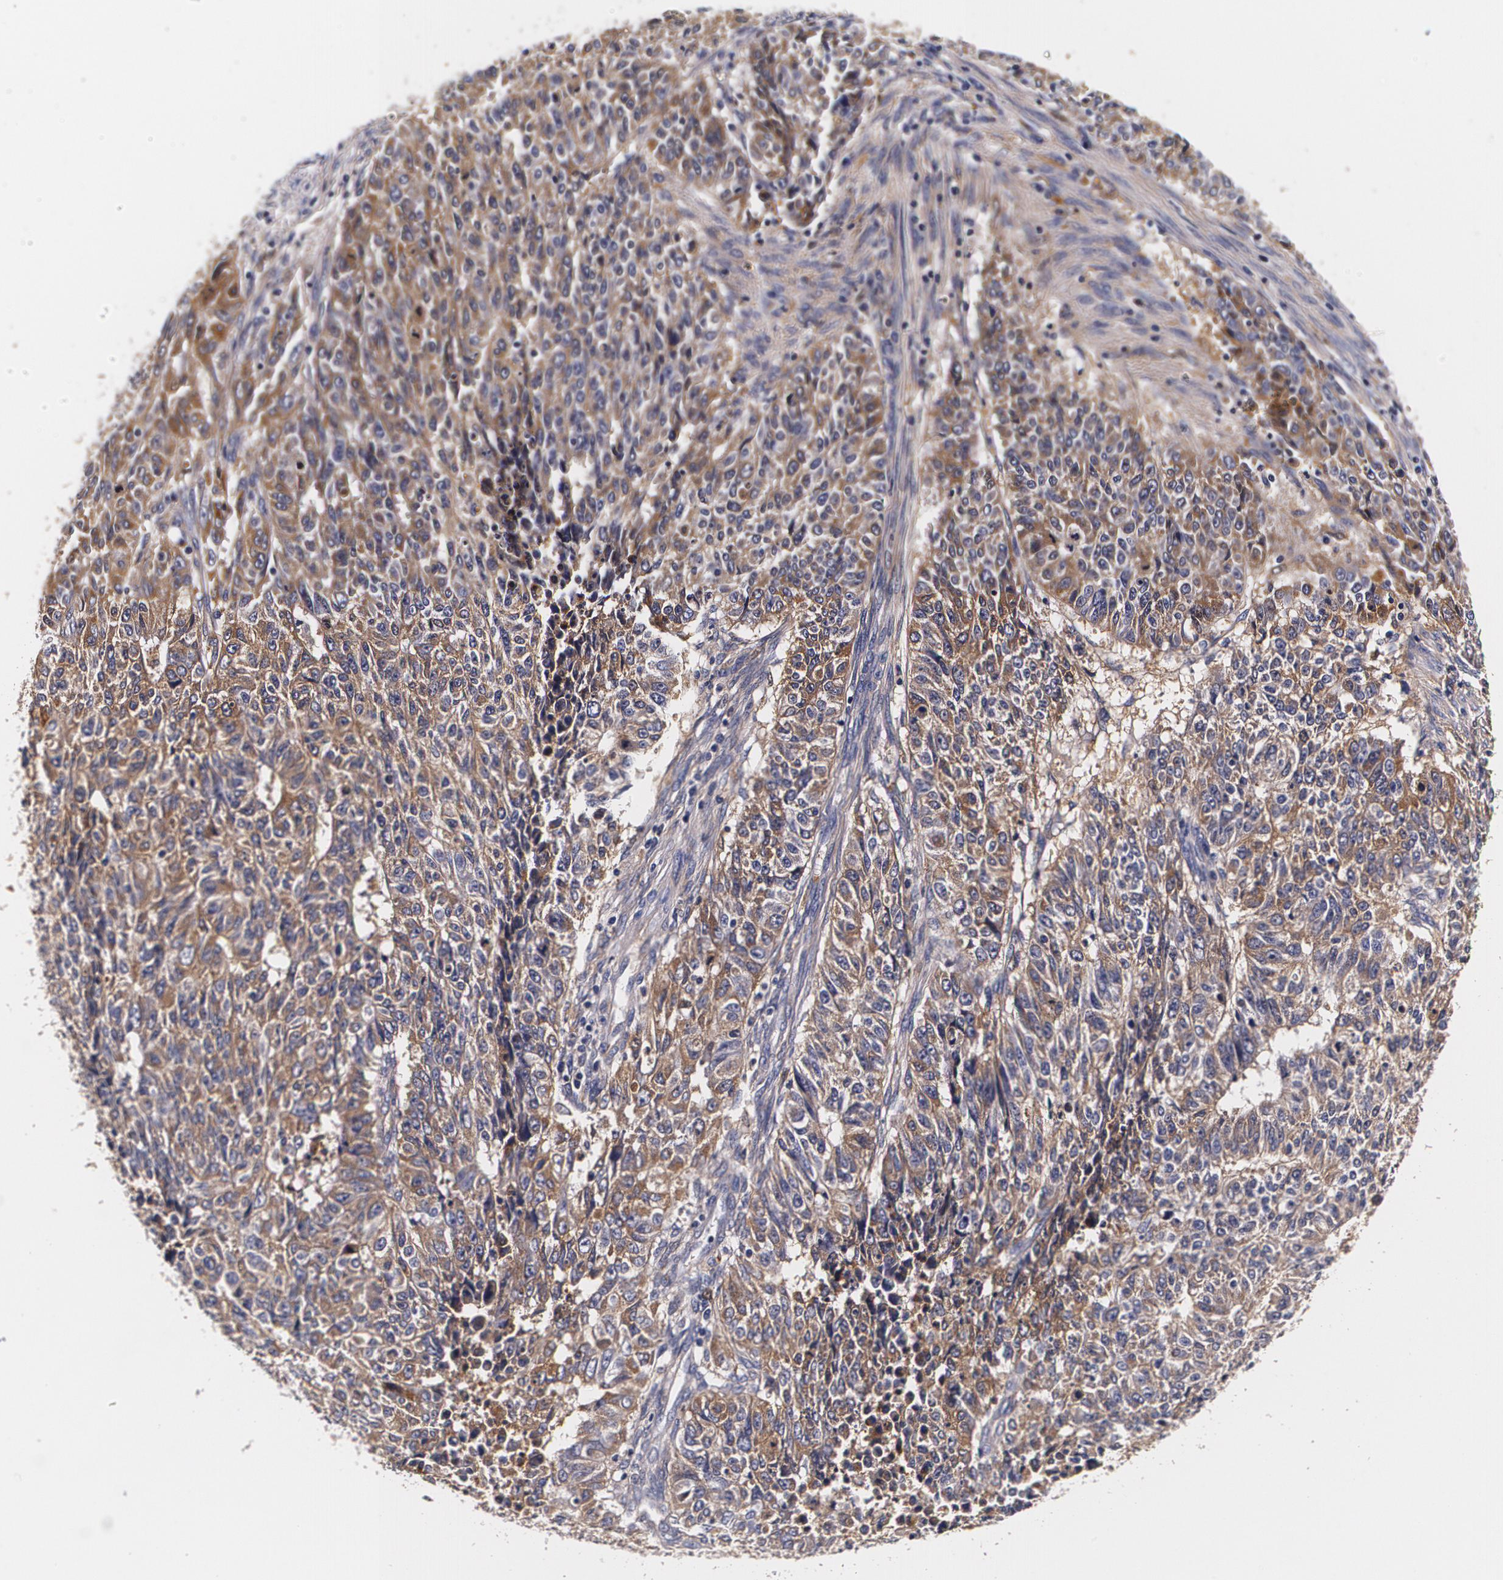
{"staining": {"intensity": "moderate", "quantity": ">75%", "location": "cytoplasmic/membranous"}, "tissue": "endometrial cancer", "cell_type": "Tumor cells", "image_type": "cancer", "snomed": [{"axis": "morphology", "description": "Adenocarcinoma, NOS"}, {"axis": "topography", "description": "Endometrium"}], "caption": "Moderate cytoplasmic/membranous expression is seen in about >75% of tumor cells in endometrial cancer. The staining is performed using DAB (3,3'-diaminobenzidine) brown chromogen to label protein expression. The nuclei are counter-stained blue using hematoxylin.", "gene": "TTR", "patient": {"sex": "female", "age": 42}}